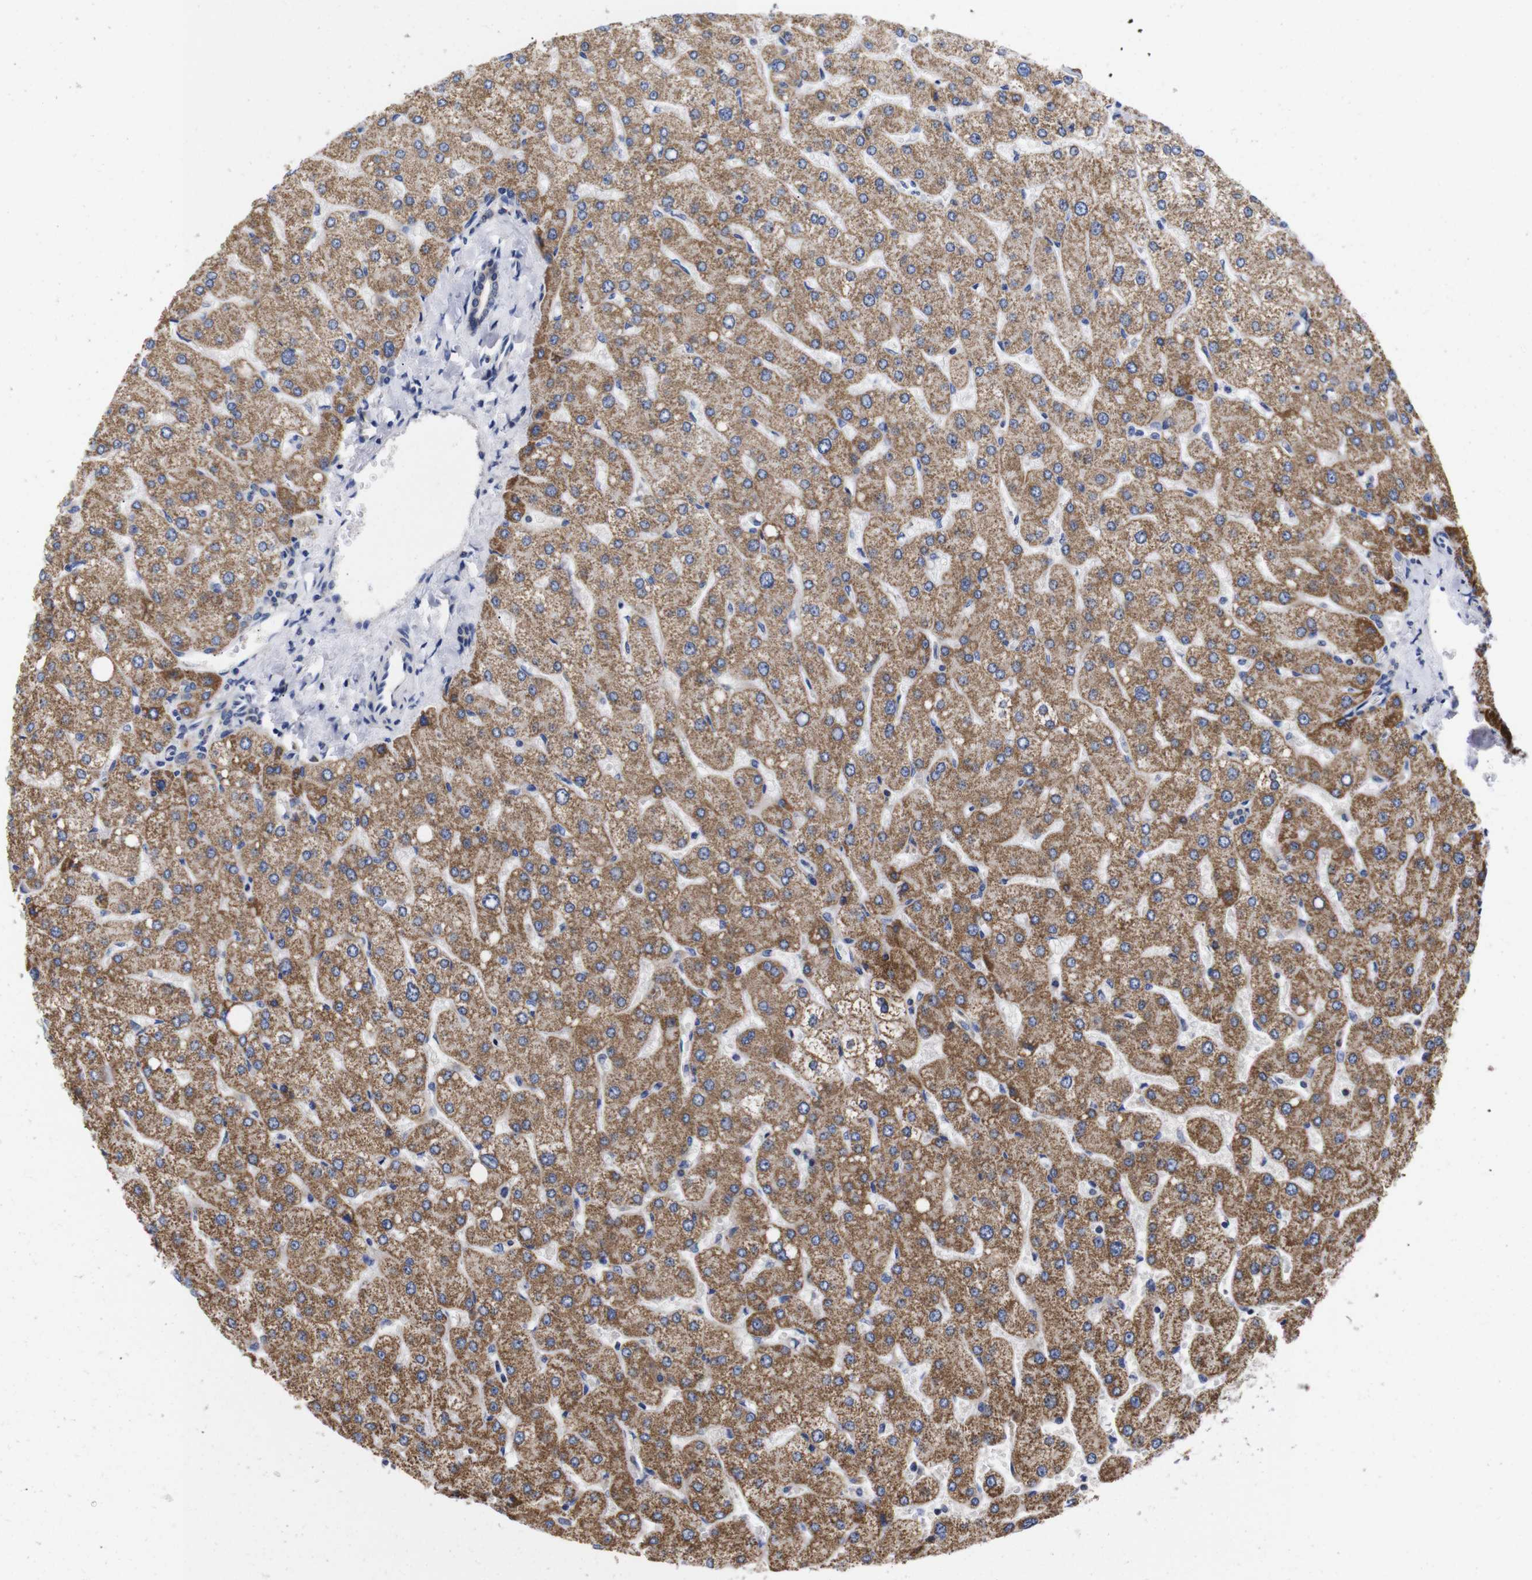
{"staining": {"intensity": "negative", "quantity": "none", "location": "none"}, "tissue": "liver", "cell_type": "Cholangiocytes", "image_type": "normal", "snomed": [{"axis": "morphology", "description": "Normal tissue, NOS"}, {"axis": "topography", "description": "Liver"}], "caption": "Cholangiocytes are negative for protein expression in normal human liver. Brightfield microscopy of IHC stained with DAB (3,3'-diaminobenzidine) (brown) and hematoxylin (blue), captured at high magnification.", "gene": "OPN3", "patient": {"sex": "male", "age": 55}}